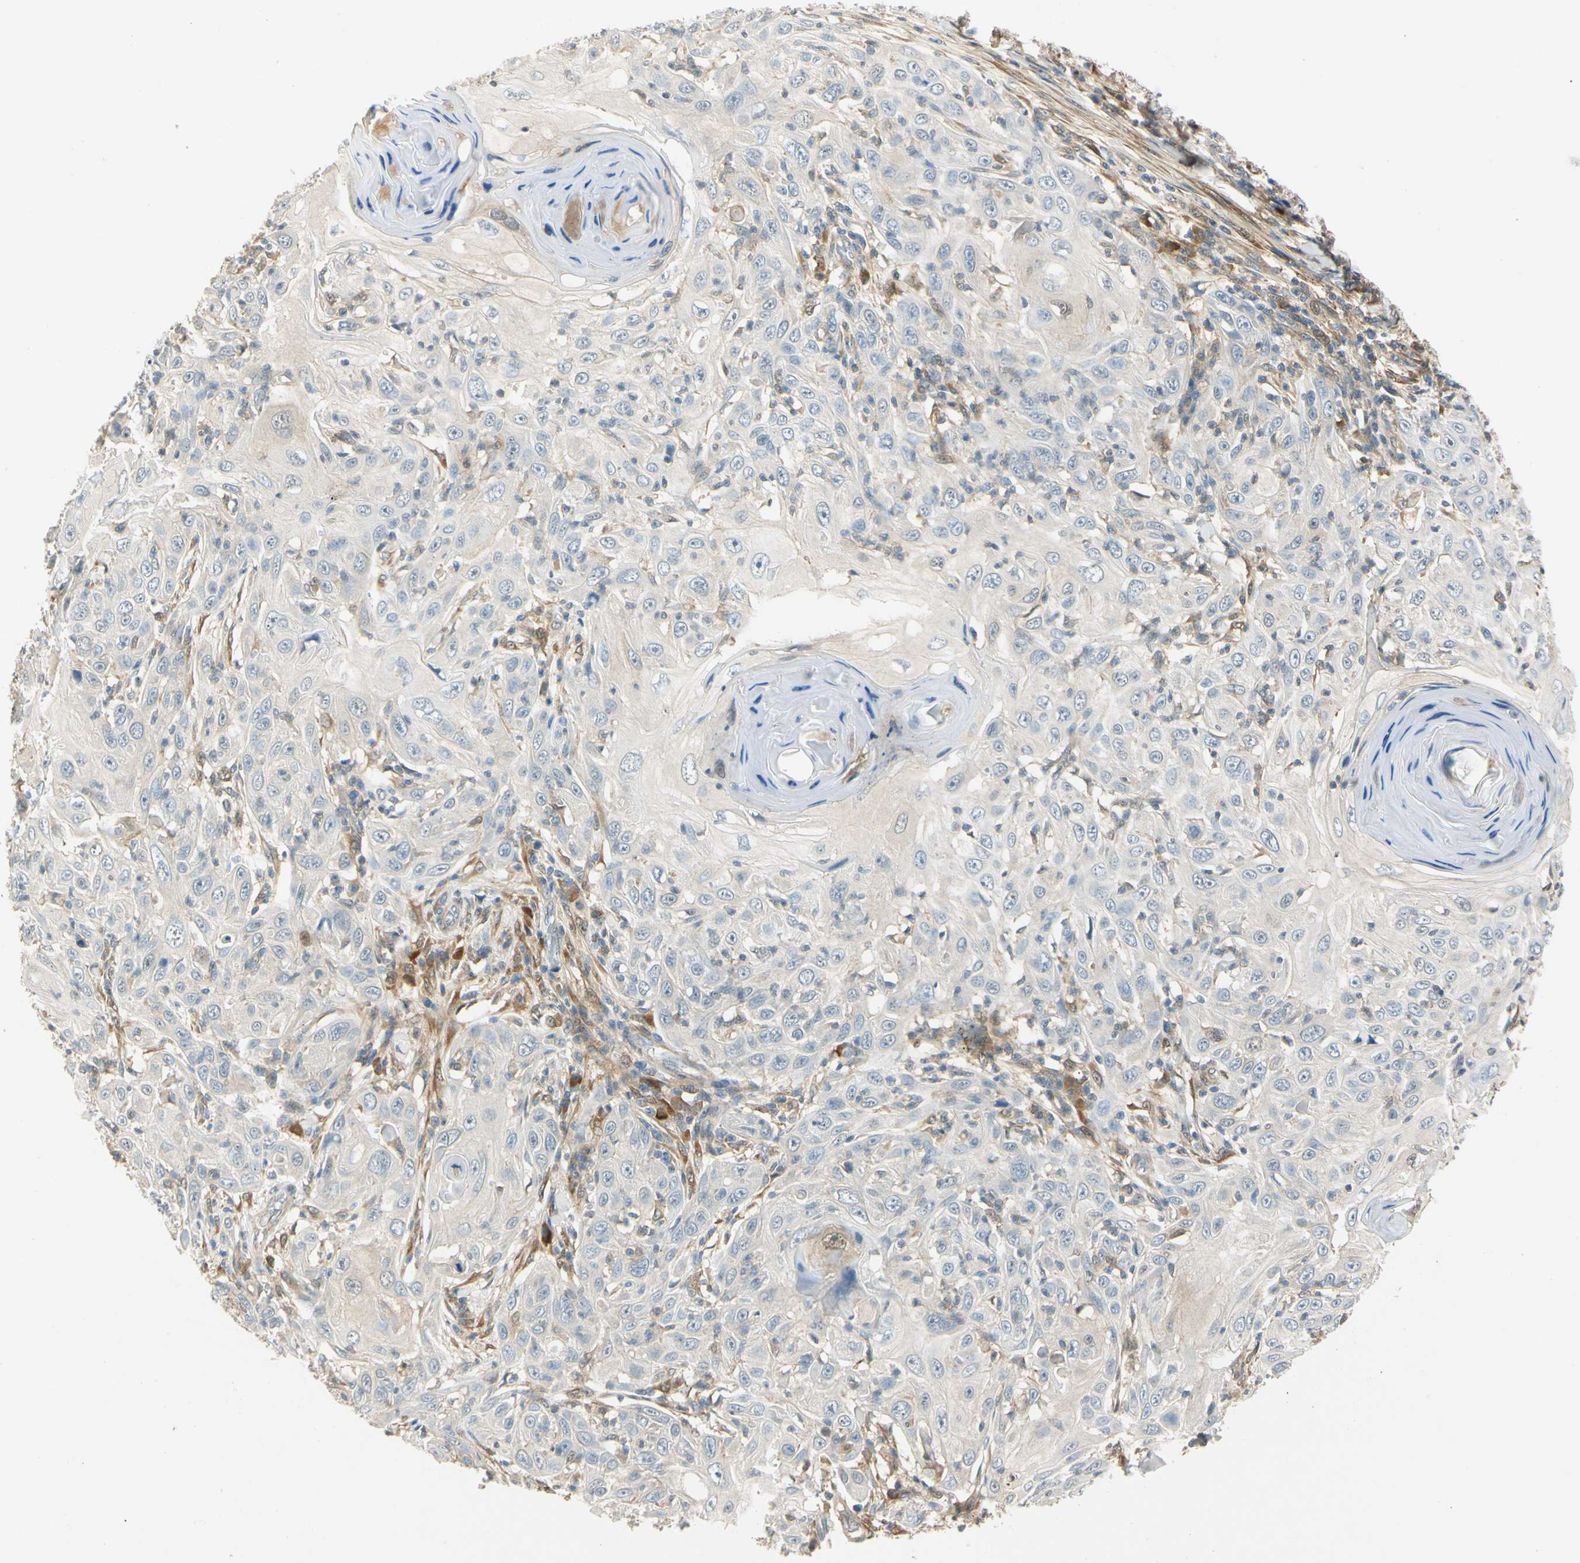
{"staining": {"intensity": "weak", "quantity": ">75%", "location": "cytoplasmic/membranous"}, "tissue": "skin cancer", "cell_type": "Tumor cells", "image_type": "cancer", "snomed": [{"axis": "morphology", "description": "Squamous cell carcinoma, NOS"}, {"axis": "topography", "description": "Skin"}], "caption": "IHC of skin cancer reveals low levels of weak cytoplasmic/membranous staining in approximately >75% of tumor cells.", "gene": "WIPI1", "patient": {"sex": "female", "age": 88}}